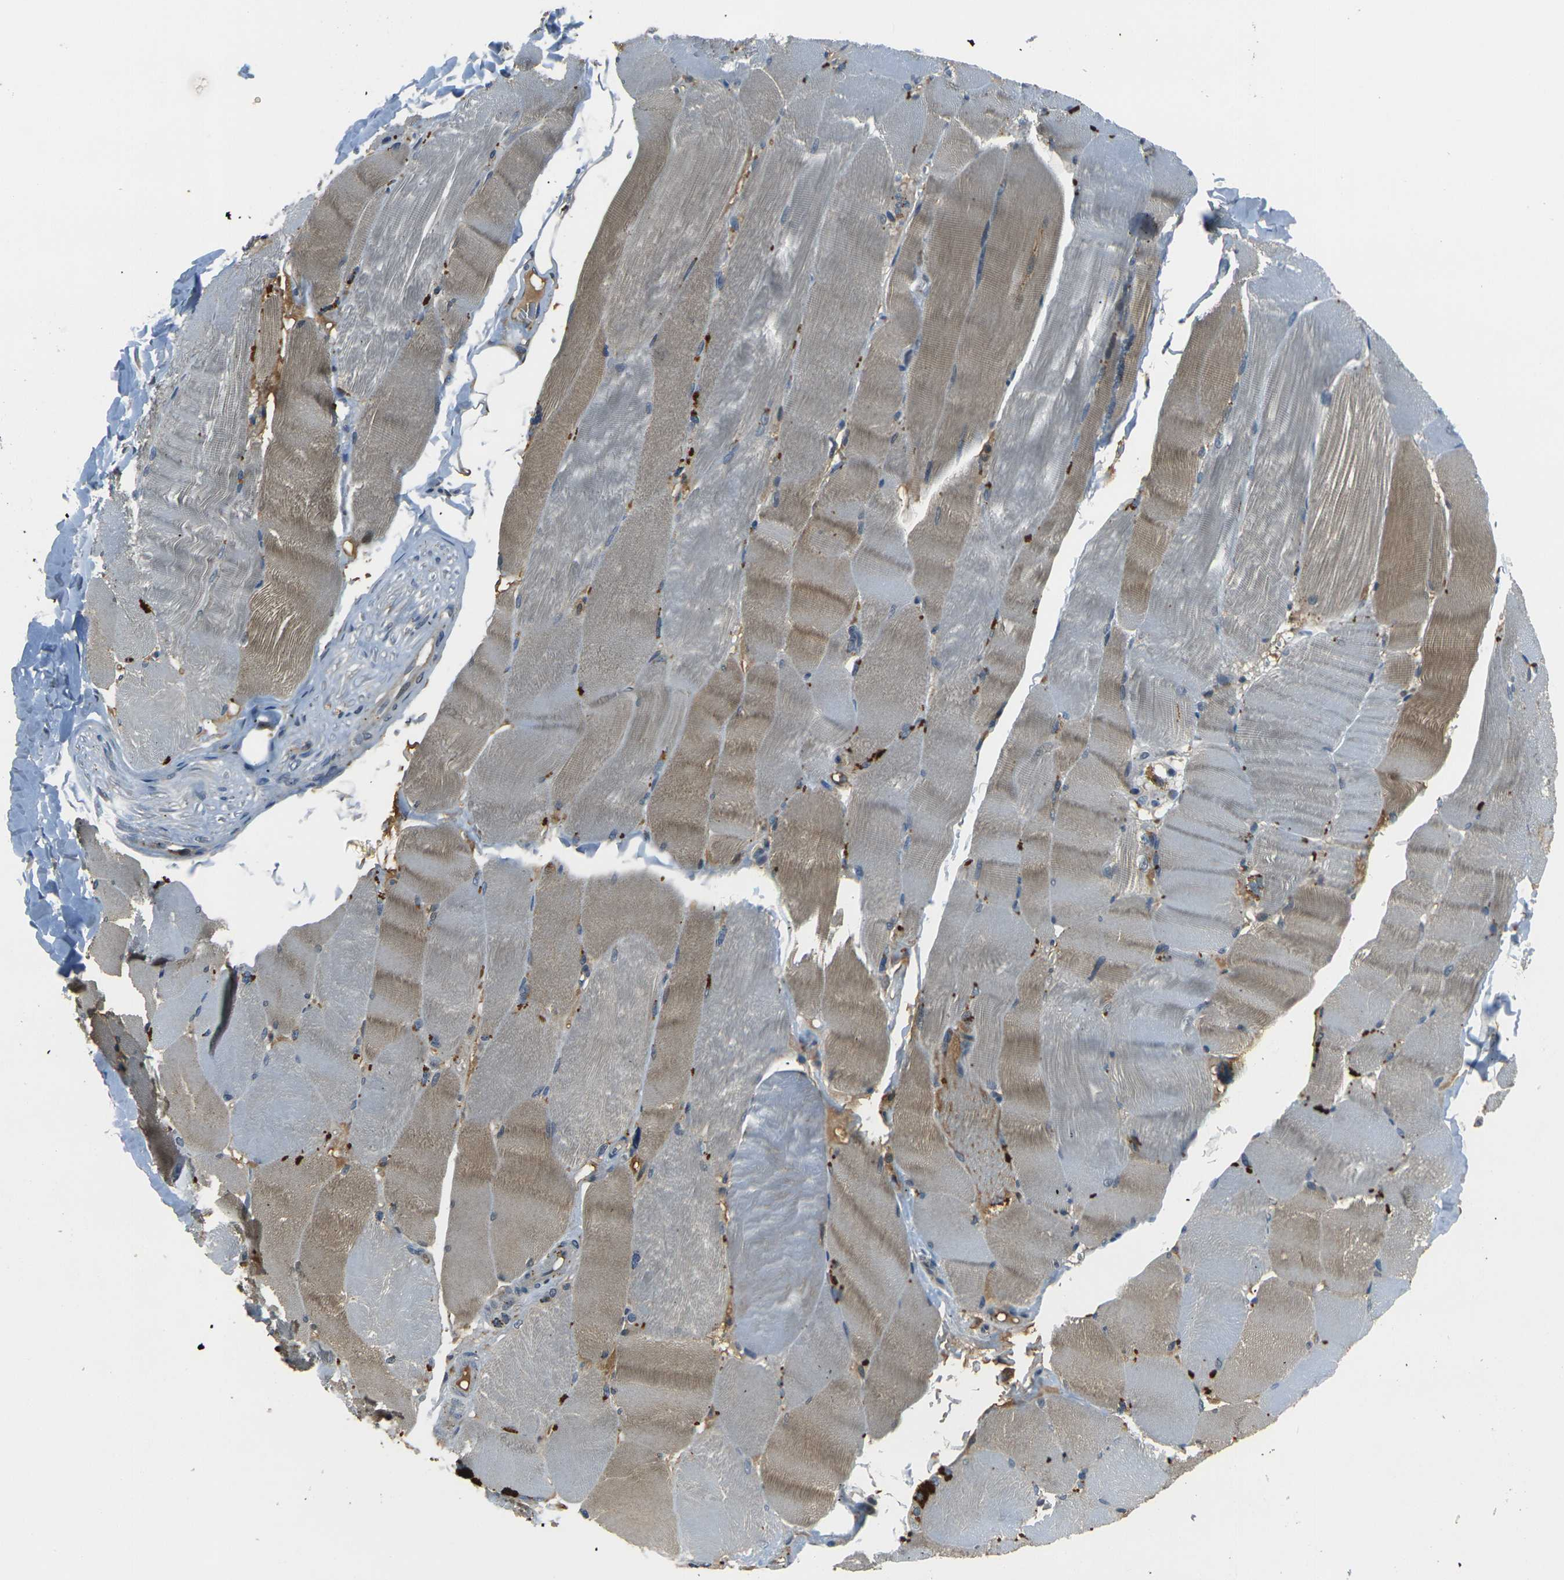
{"staining": {"intensity": "weak", "quantity": "25%-75%", "location": "cytoplasmic/membranous"}, "tissue": "skeletal muscle", "cell_type": "Myocytes", "image_type": "normal", "snomed": [{"axis": "morphology", "description": "Normal tissue, NOS"}, {"axis": "topography", "description": "Skin"}, {"axis": "topography", "description": "Skeletal muscle"}], "caption": "Skeletal muscle was stained to show a protein in brown. There is low levels of weak cytoplasmic/membranous expression in approximately 25%-75% of myocytes.", "gene": "PIGL", "patient": {"sex": "male", "age": 83}}